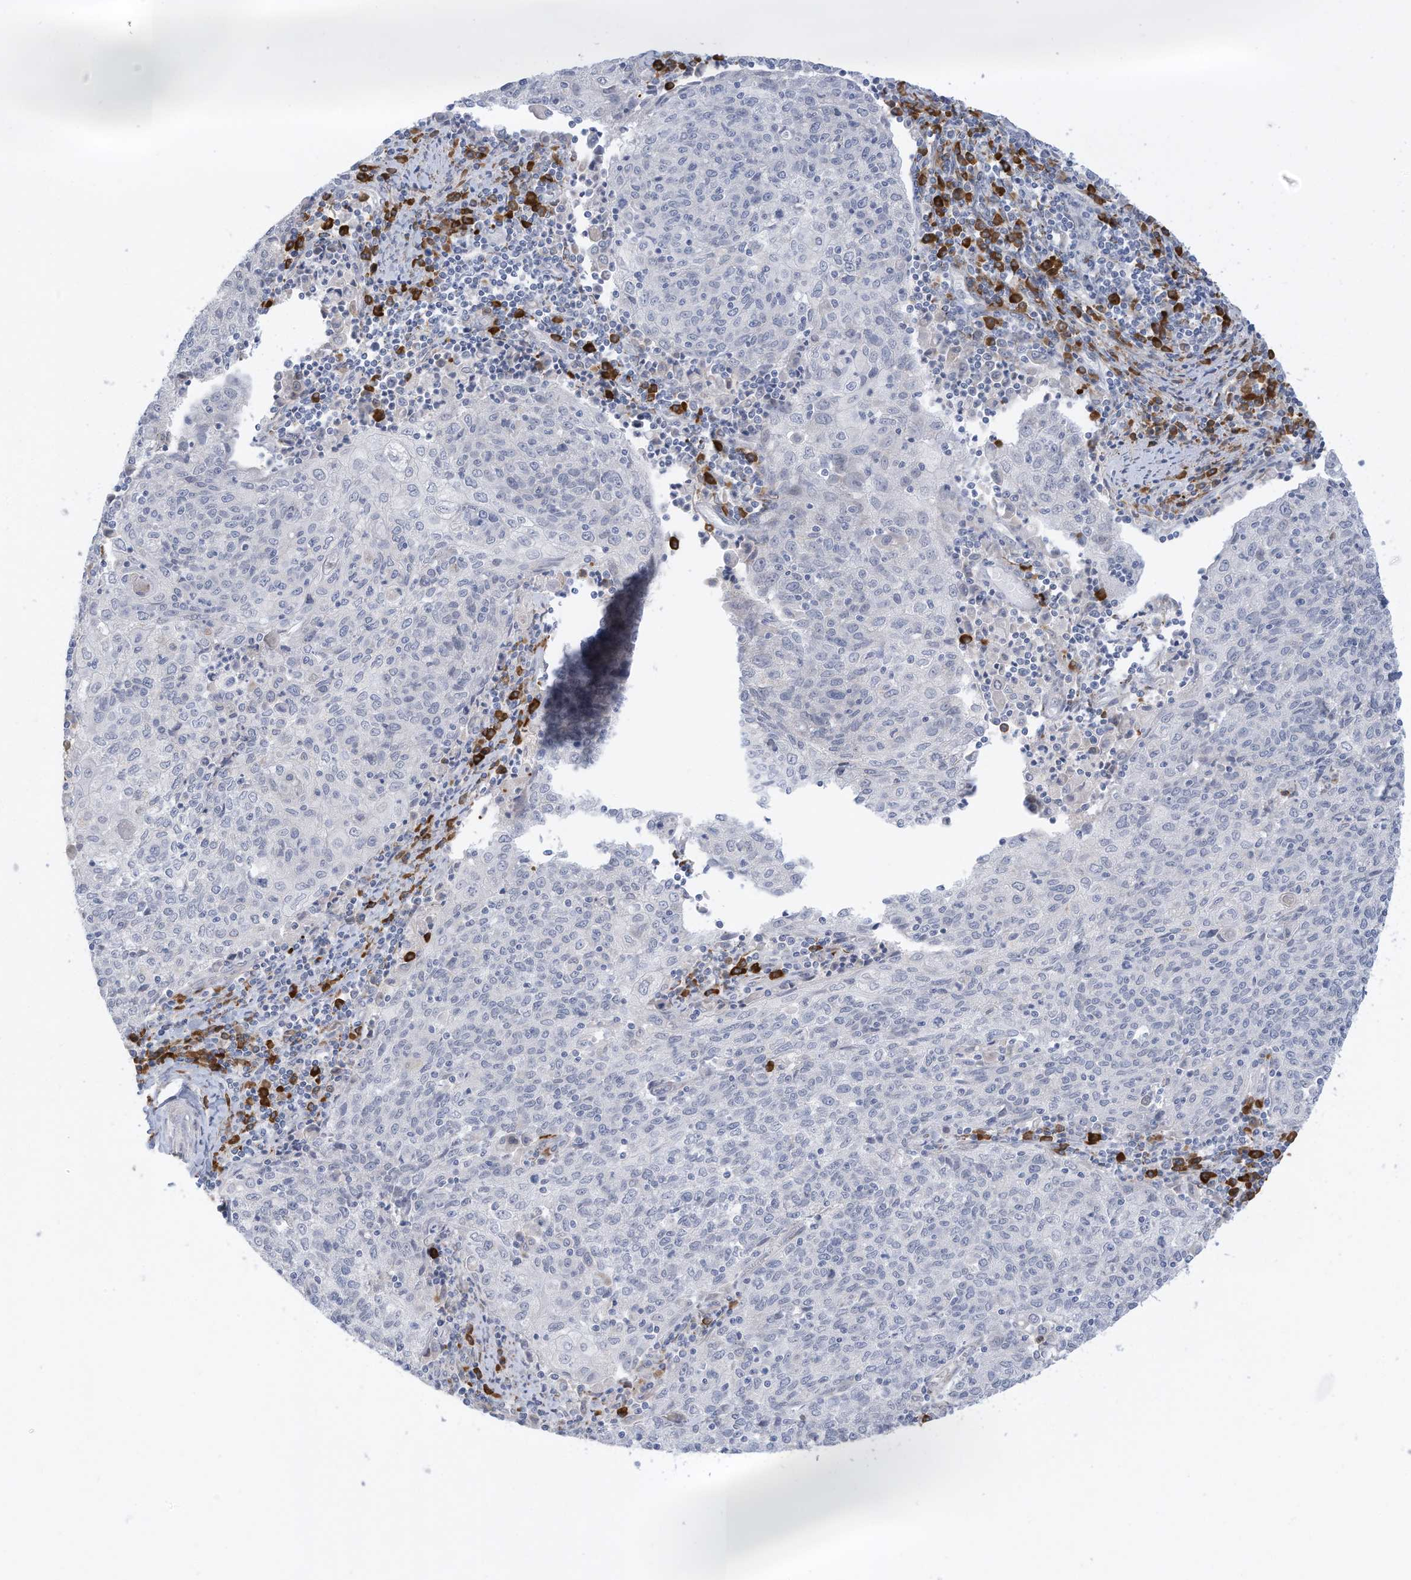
{"staining": {"intensity": "negative", "quantity": "none", "location": "none"}, "tissue": "cervical cancer", "cell_type": "Tumor cells", "image_type": "cancer", "snomed": [{"axis": "morphology", "description": "Squamous cell carcinoma, NOS"}, {"axis": "topography", "description": "Cervix"}], "caption": "DAB (3,3'-diaminobenzidine) immunohistochemical staining of cervical cancer shows no significant positivity in tumor cells.", "gene": "ZNF292", "patient": {"sex": "female", "age": 48}}